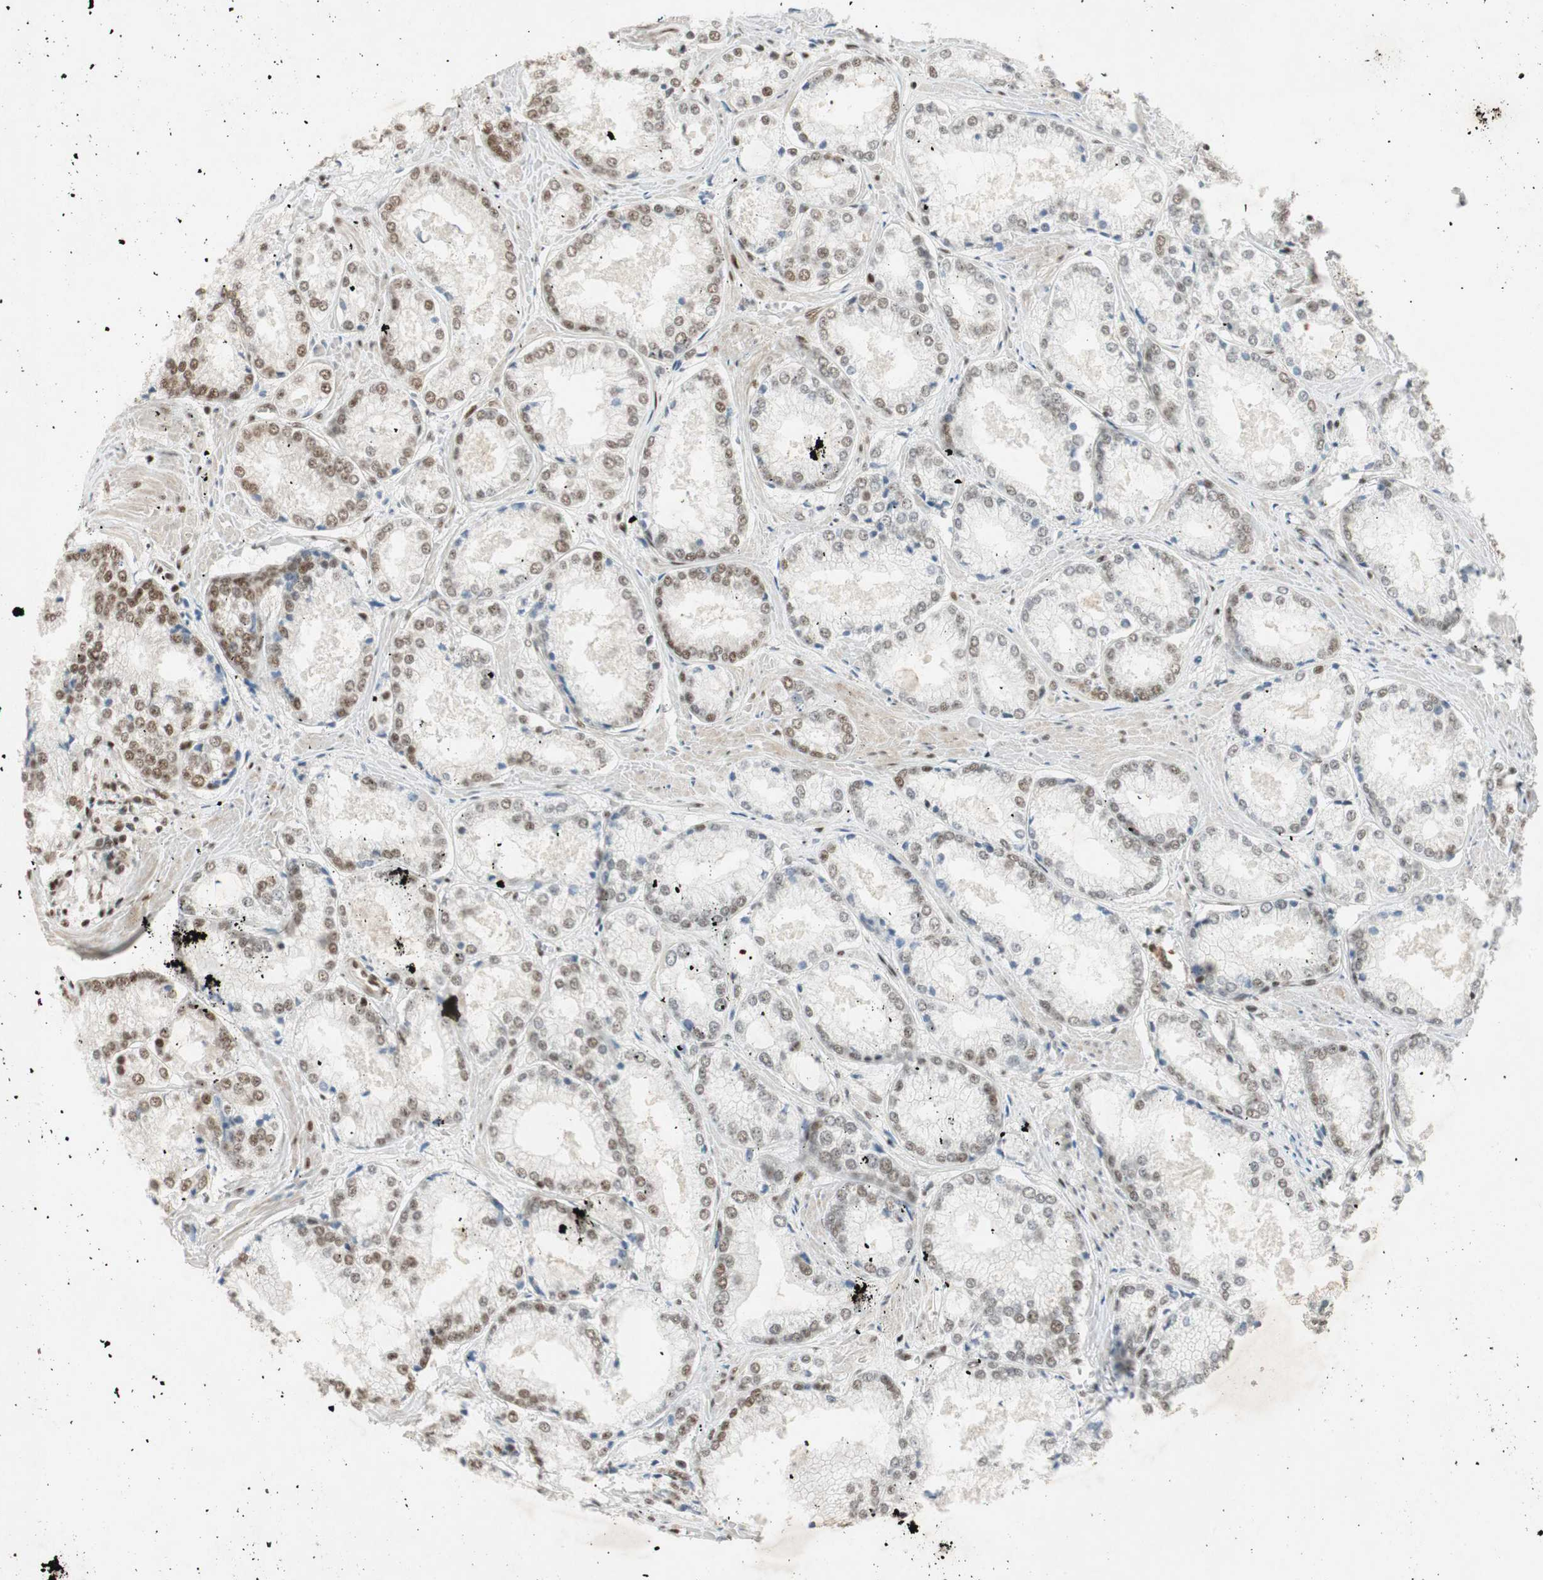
{"staining": {"intensity": "moderate", "quantity": "25%-75%", "location": "nuclear"}, "tissue": "prostate cancer", "cell_type": "Tumor cells", "image_type": "cancer", "snomed": [{"axis": "morphology", "description": "Adenocarcinoma, Low grade"}, {"axis": "topography", "description": "Prostate"}], "caption": "Immunohistochemistry (IHC) (DAB (3,3'-diaminobenzidine)) staining of prostate low-grade adenocarcinoma exhibits moderate nuclear protein positivity in approximately 25%-75% of tumor cells.", "gene": "NCBP3", "patient": {"sex": "male", "age": 64}}